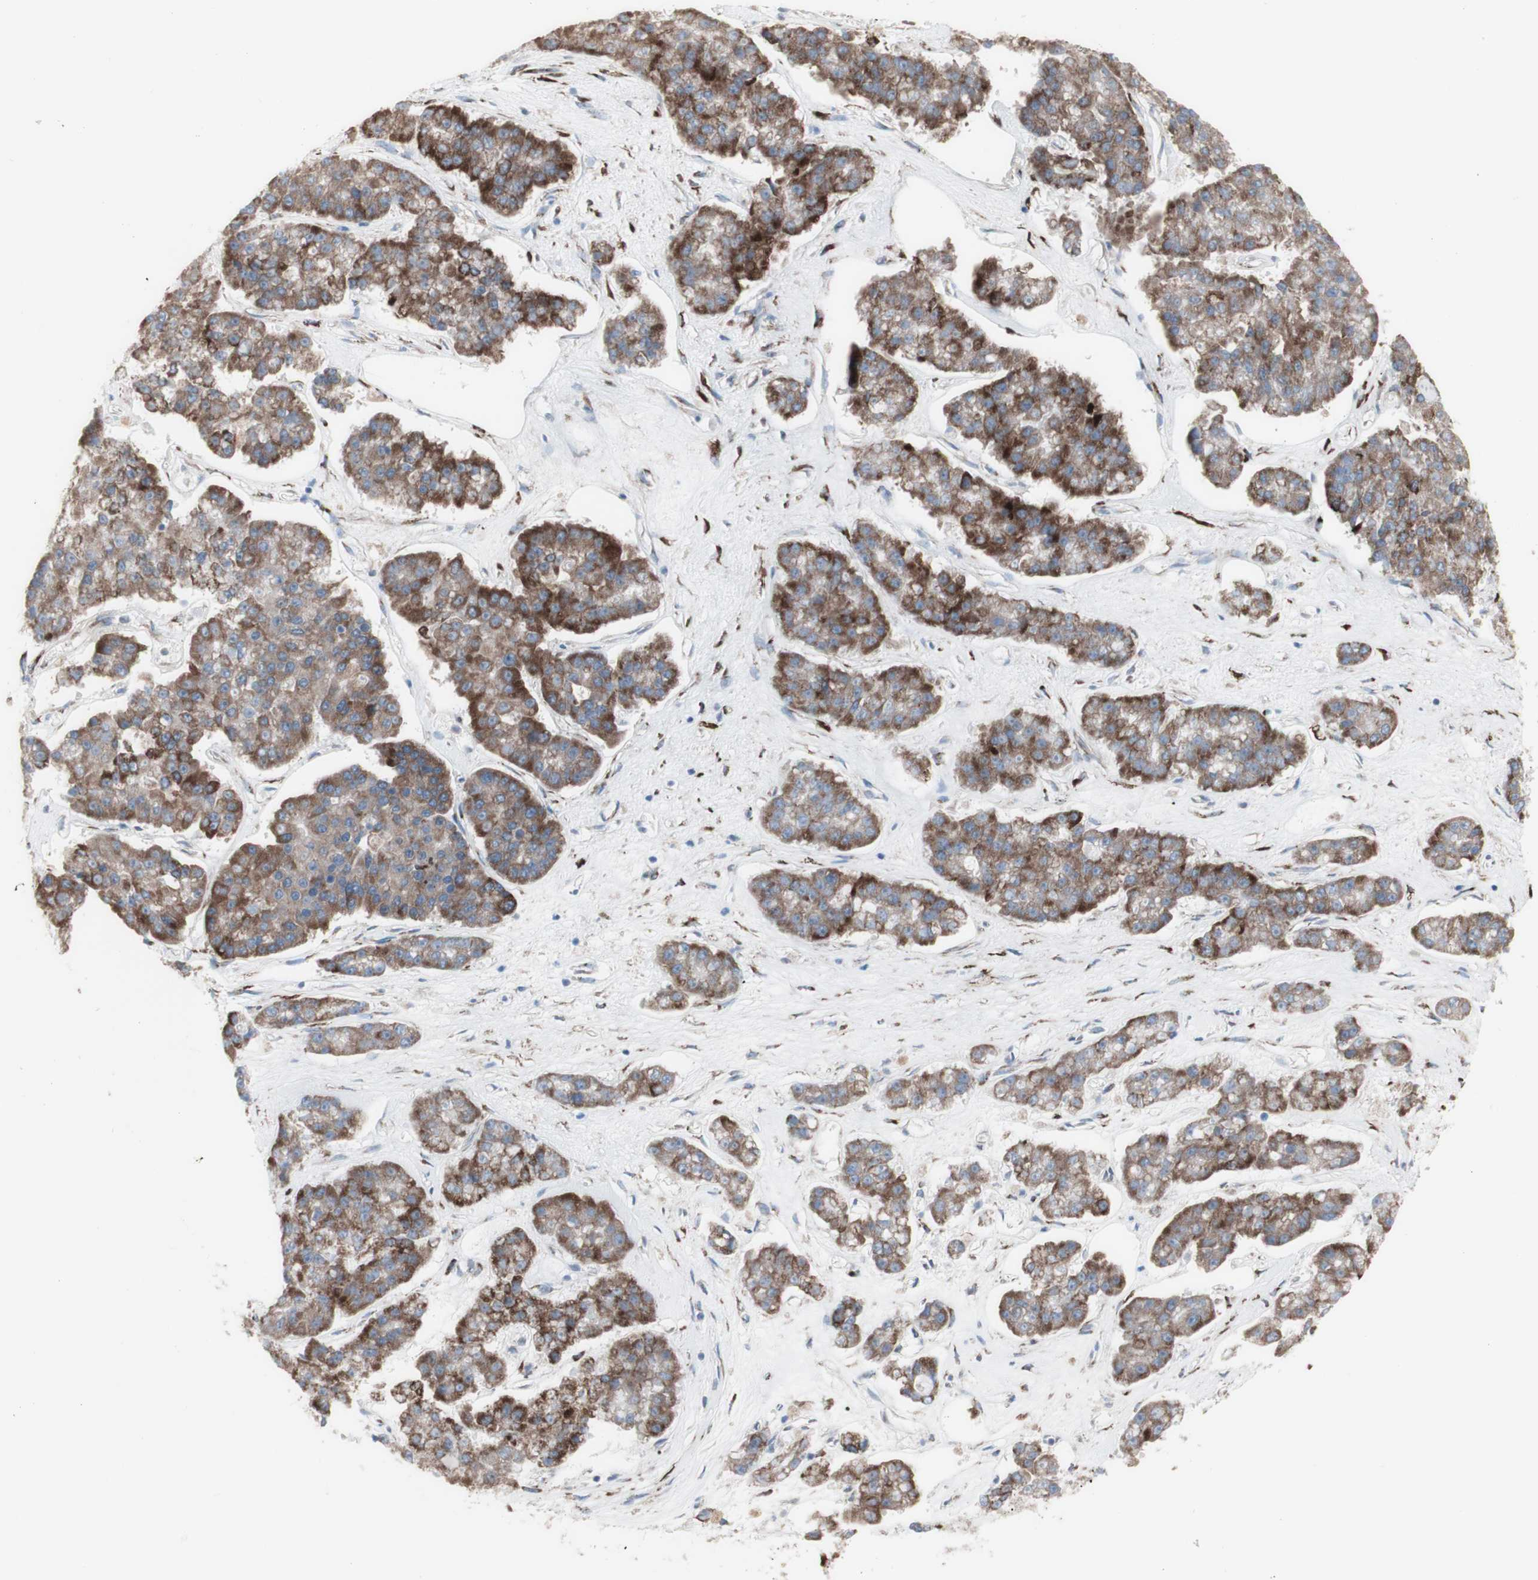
{"staining": {"intensity": "moderate", "quantity": ">75%", "location": "cytoplasmic/membranous"}, "tissue": "pancreatic cancer", "cell_type": "Tumor cells", "image_type": "cancer", "snomed": [{"axis": "morphology", "description": "Adenocarcinoma, NOS"}, {"axis": "topography", "description": "Pancreas"}], "caption": "Pancreatic cancer (adenocarcinoma) stained for a protein reveals moderate cytoplasmic/membranous positivity in tumor cells.", "gene": "AGPAT5", "patient": {"sex": "male", "age": 50}}